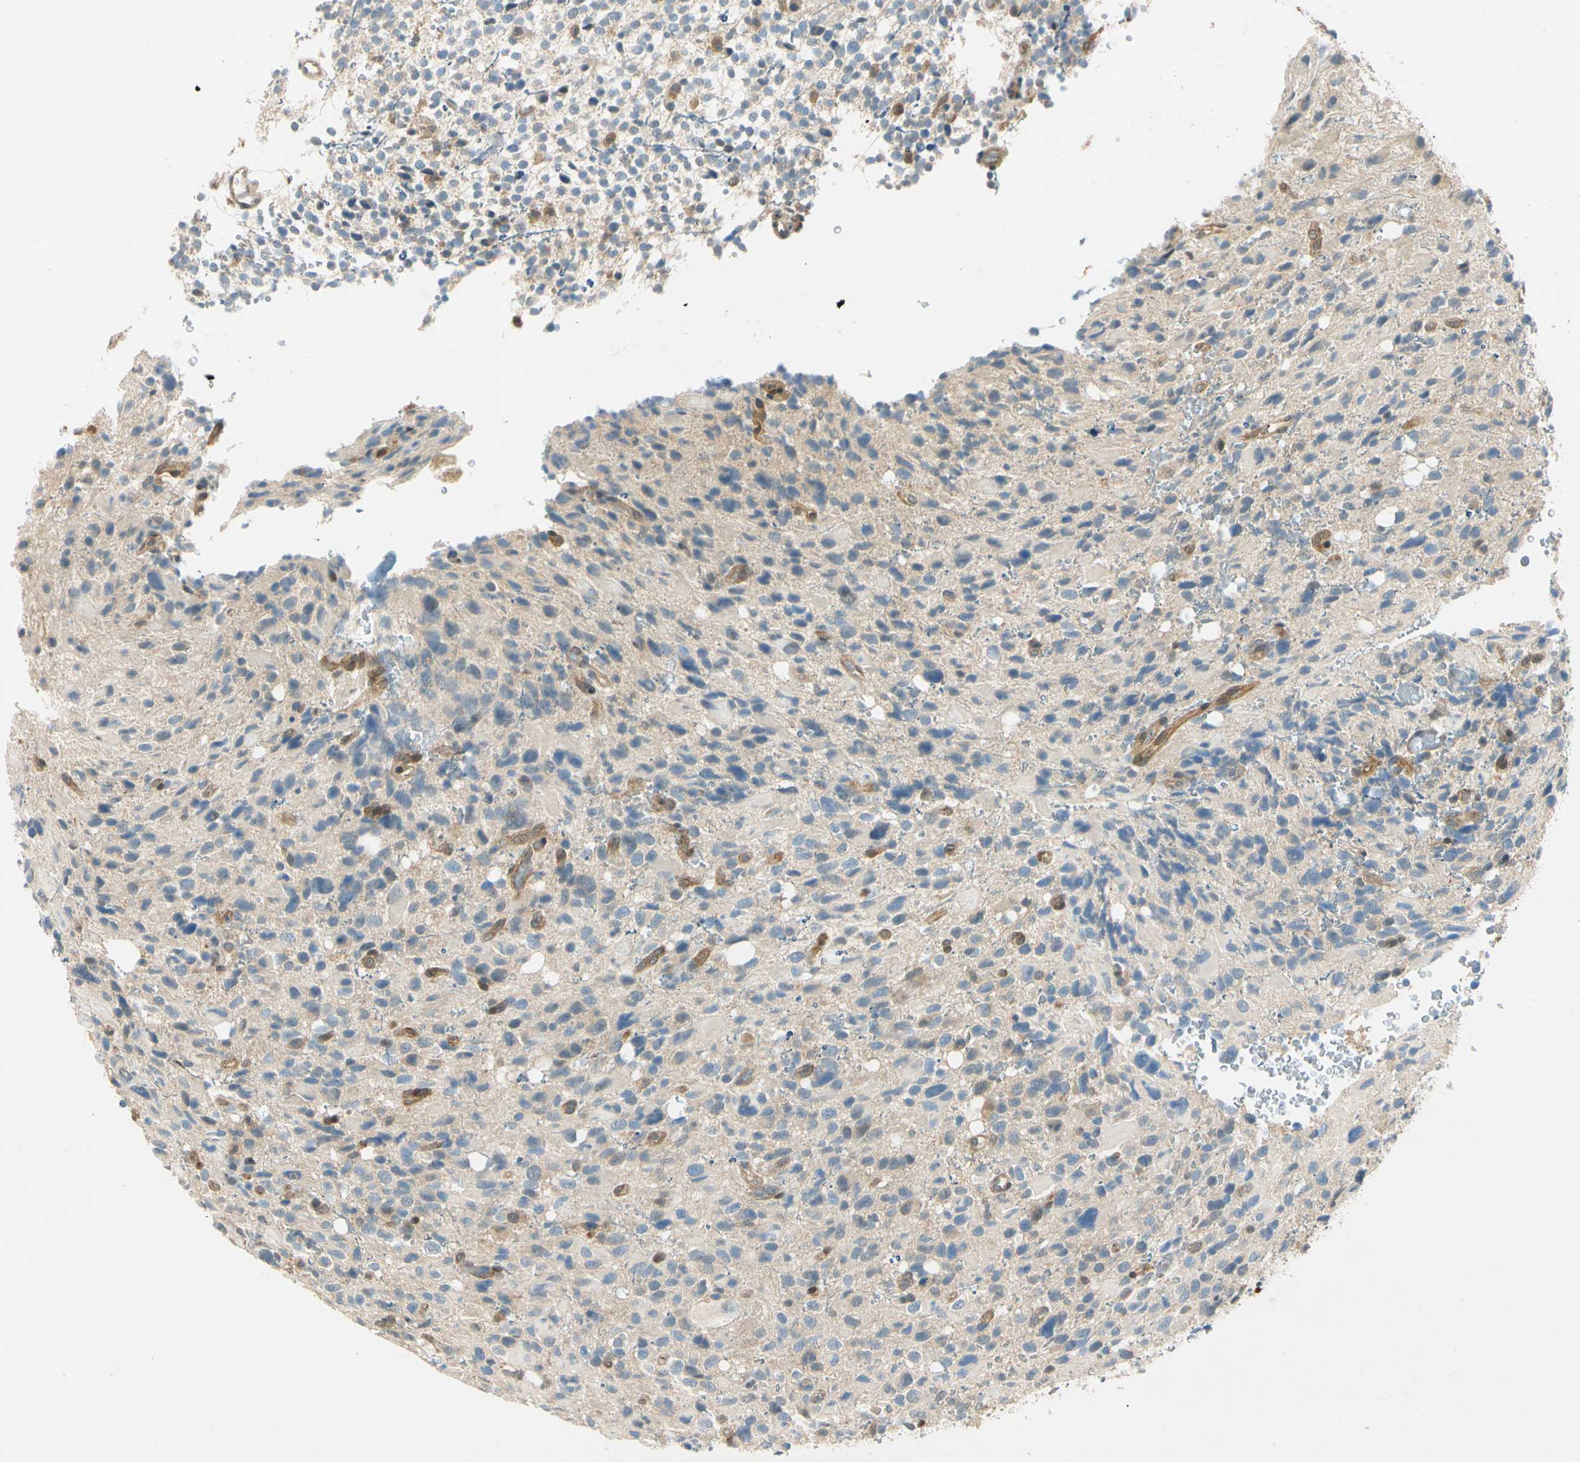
{"staining": {"intensity": "moderate", "quantity": "<25%", "location": "cytoplasmic/membranous"}, "tissue": "glioma", "cell_type": "Tumor cells", "image_type": "cancer", "snomed": [{"axis": "morphology", "description": "Glioma, malignant, High grade"}, {"axis": "topography", "description": "Brain"}], "caption": "The immunohistochemical stain labels moderate cytoplasmic/membranous expression in tumor cells of high-grade glioma (malignant) tissue. The staining was performed using DAB to visualize the protein expression in brown, while the nuclei were stained in blue with hematoxylin (Magnification: 20x).", "gene": "WIPI1", "patient": {"sex": "male", "age": 48}}